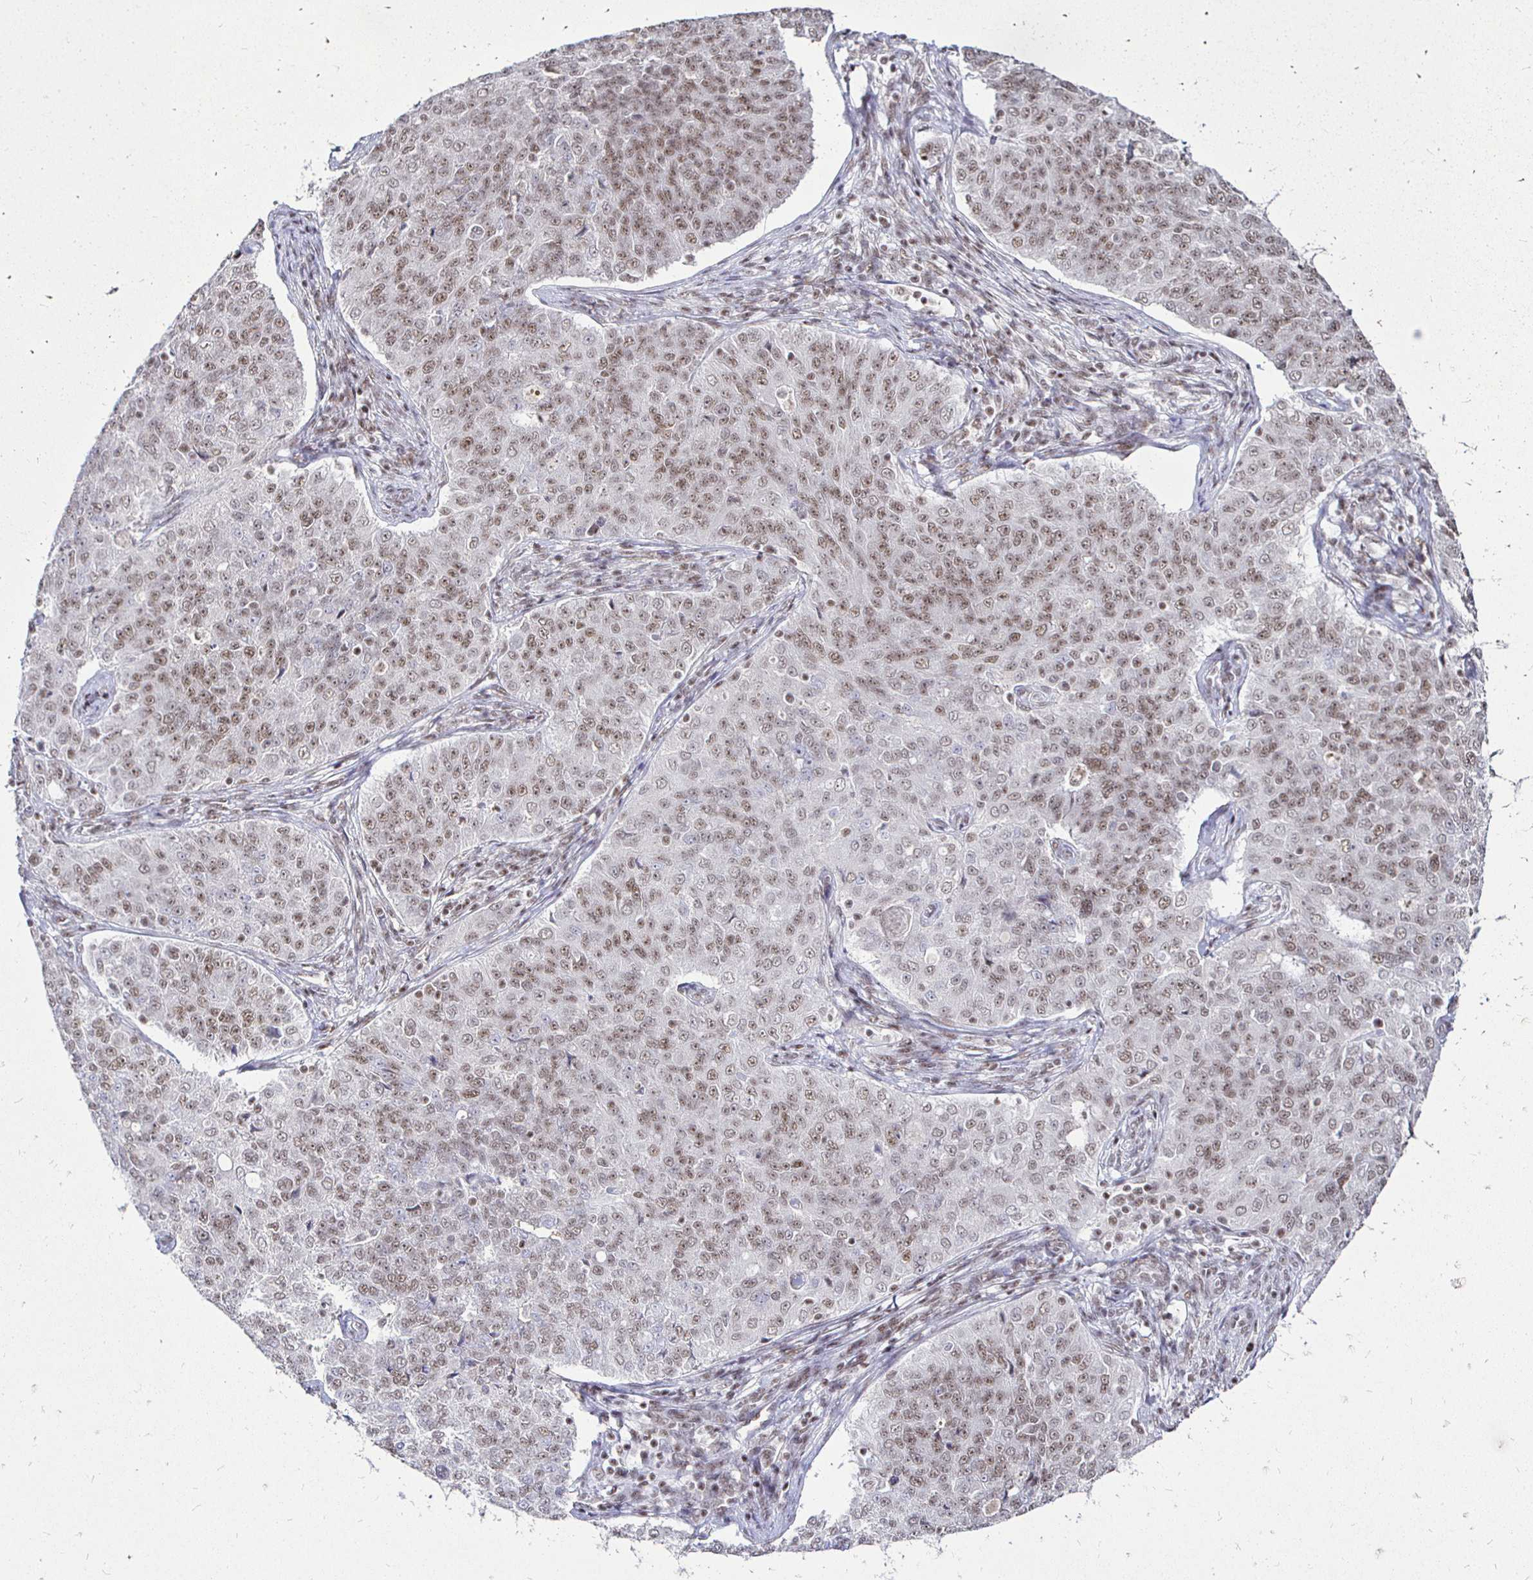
{"staining": {"intensity": "weak", "quantity": ">75%", "location": "nuclear"}, "tissue": "endometrial cancer", "cell_type": "Tumor cells", "image_type": "cancer", "snomed": [{"axis": "morphology", "description": "Adenocarcinoma, NOS"}, {"axis": "topography", "description": "Endometrium"}], "caption": "Human endometrial cancer (adenocarcinoma) stained for a protein (brown) exhibits weak nuclear positive staining in approximately >75% of tumor cells.", "gene": "SIN3A", "patient": {"sex": "female", "age": 43}}